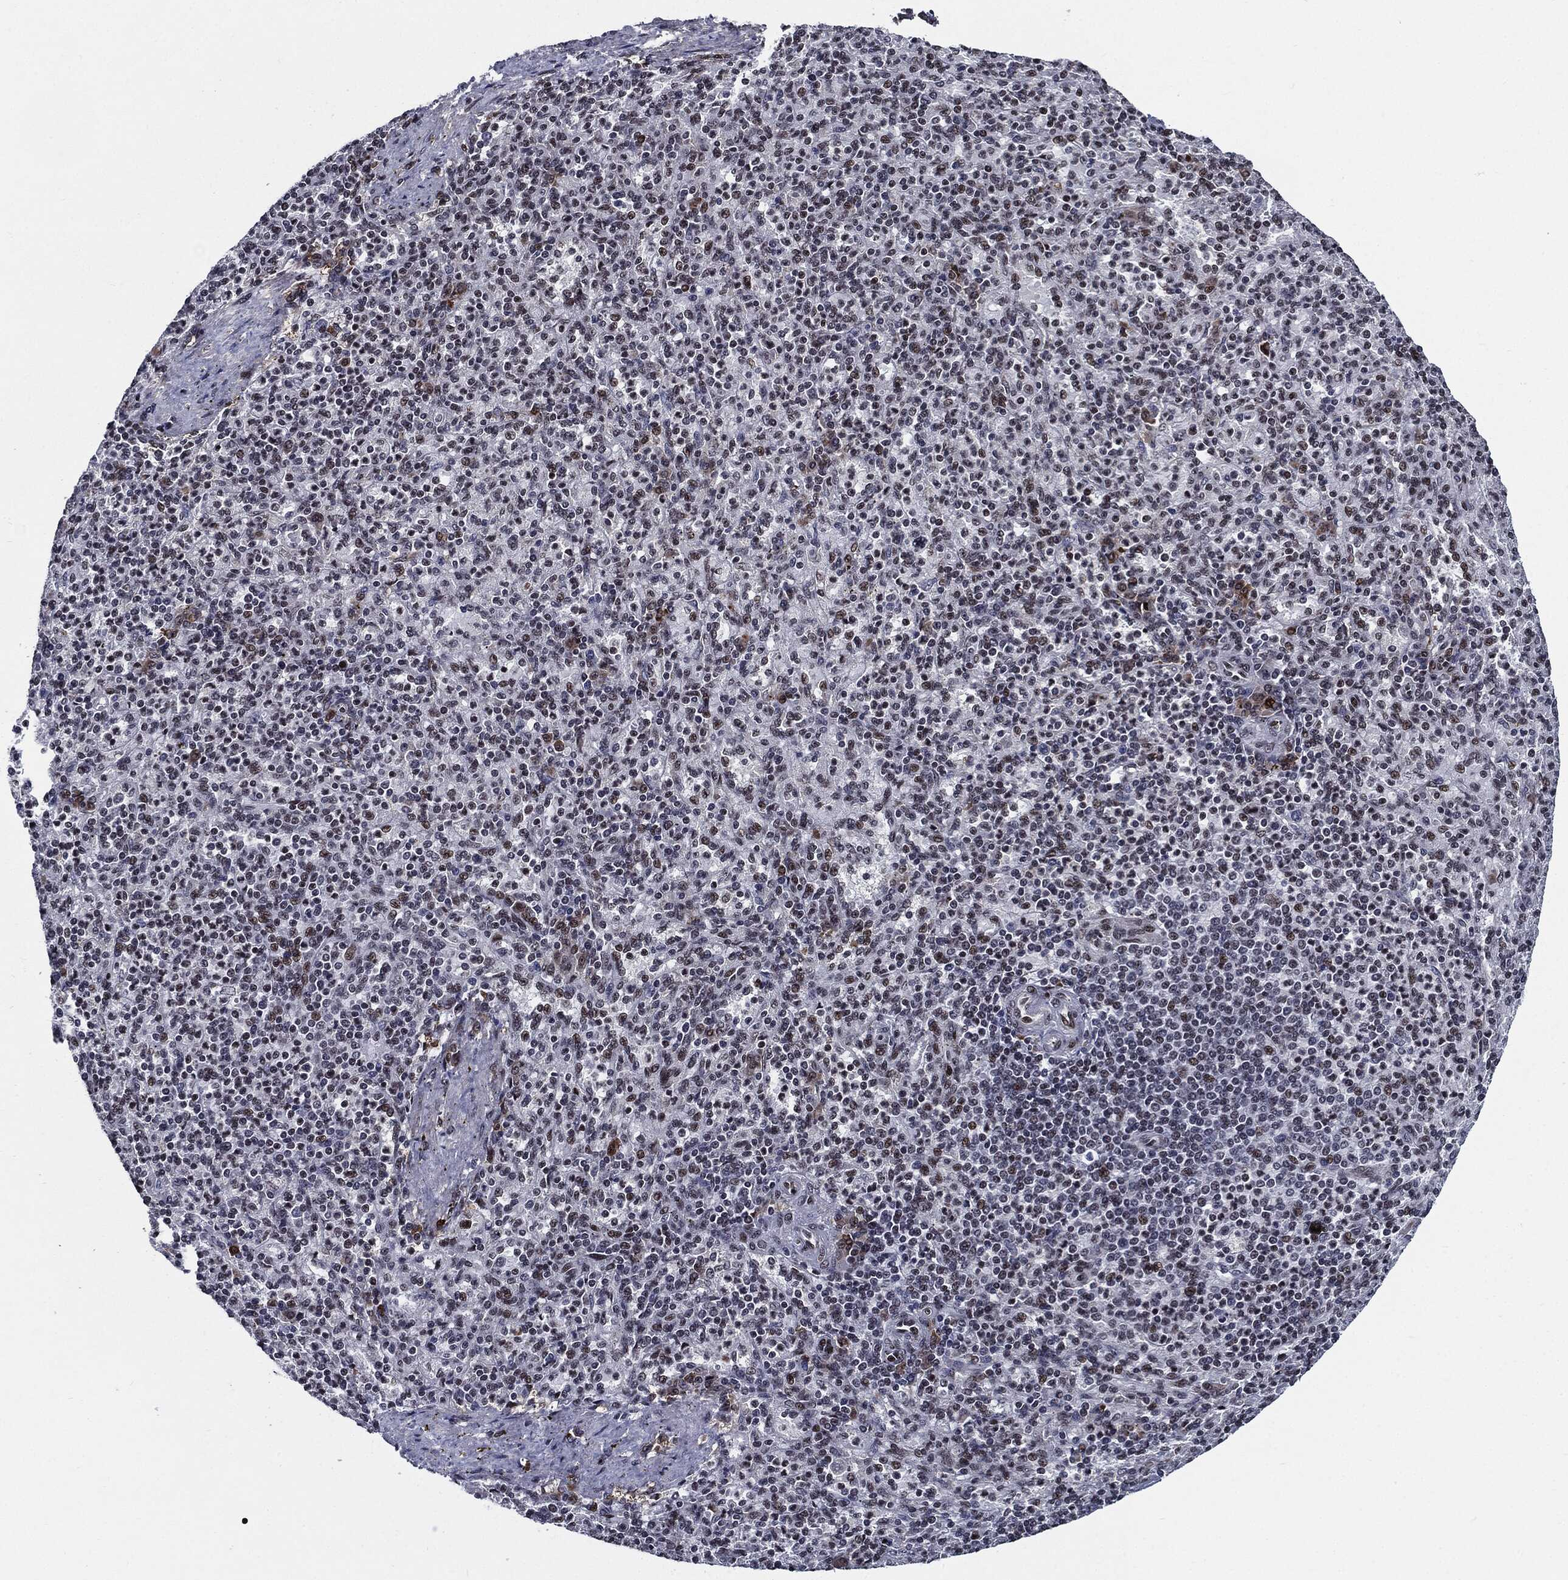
{"staining": {"intensity": "moderate", "quantity": "<25%", "location": "nuclear"}, "tissue": "spleen", "cell_type": "Cells in red pulp", "image_type": "normal", "snomed": [{"axis": "morphology", "description": "Normal tissue, NOS"}, {"axis": "topography", "description": "Spleen"}], "caption": "Spleen stained with IHC shows moderate nuclear staining in about <25% of cells in red pulp. (brown staining indicates protein expression, while blue staining denotes nuclei).", "gene": "ZFP91", "patient": {"sex": "female", "age": 74}}